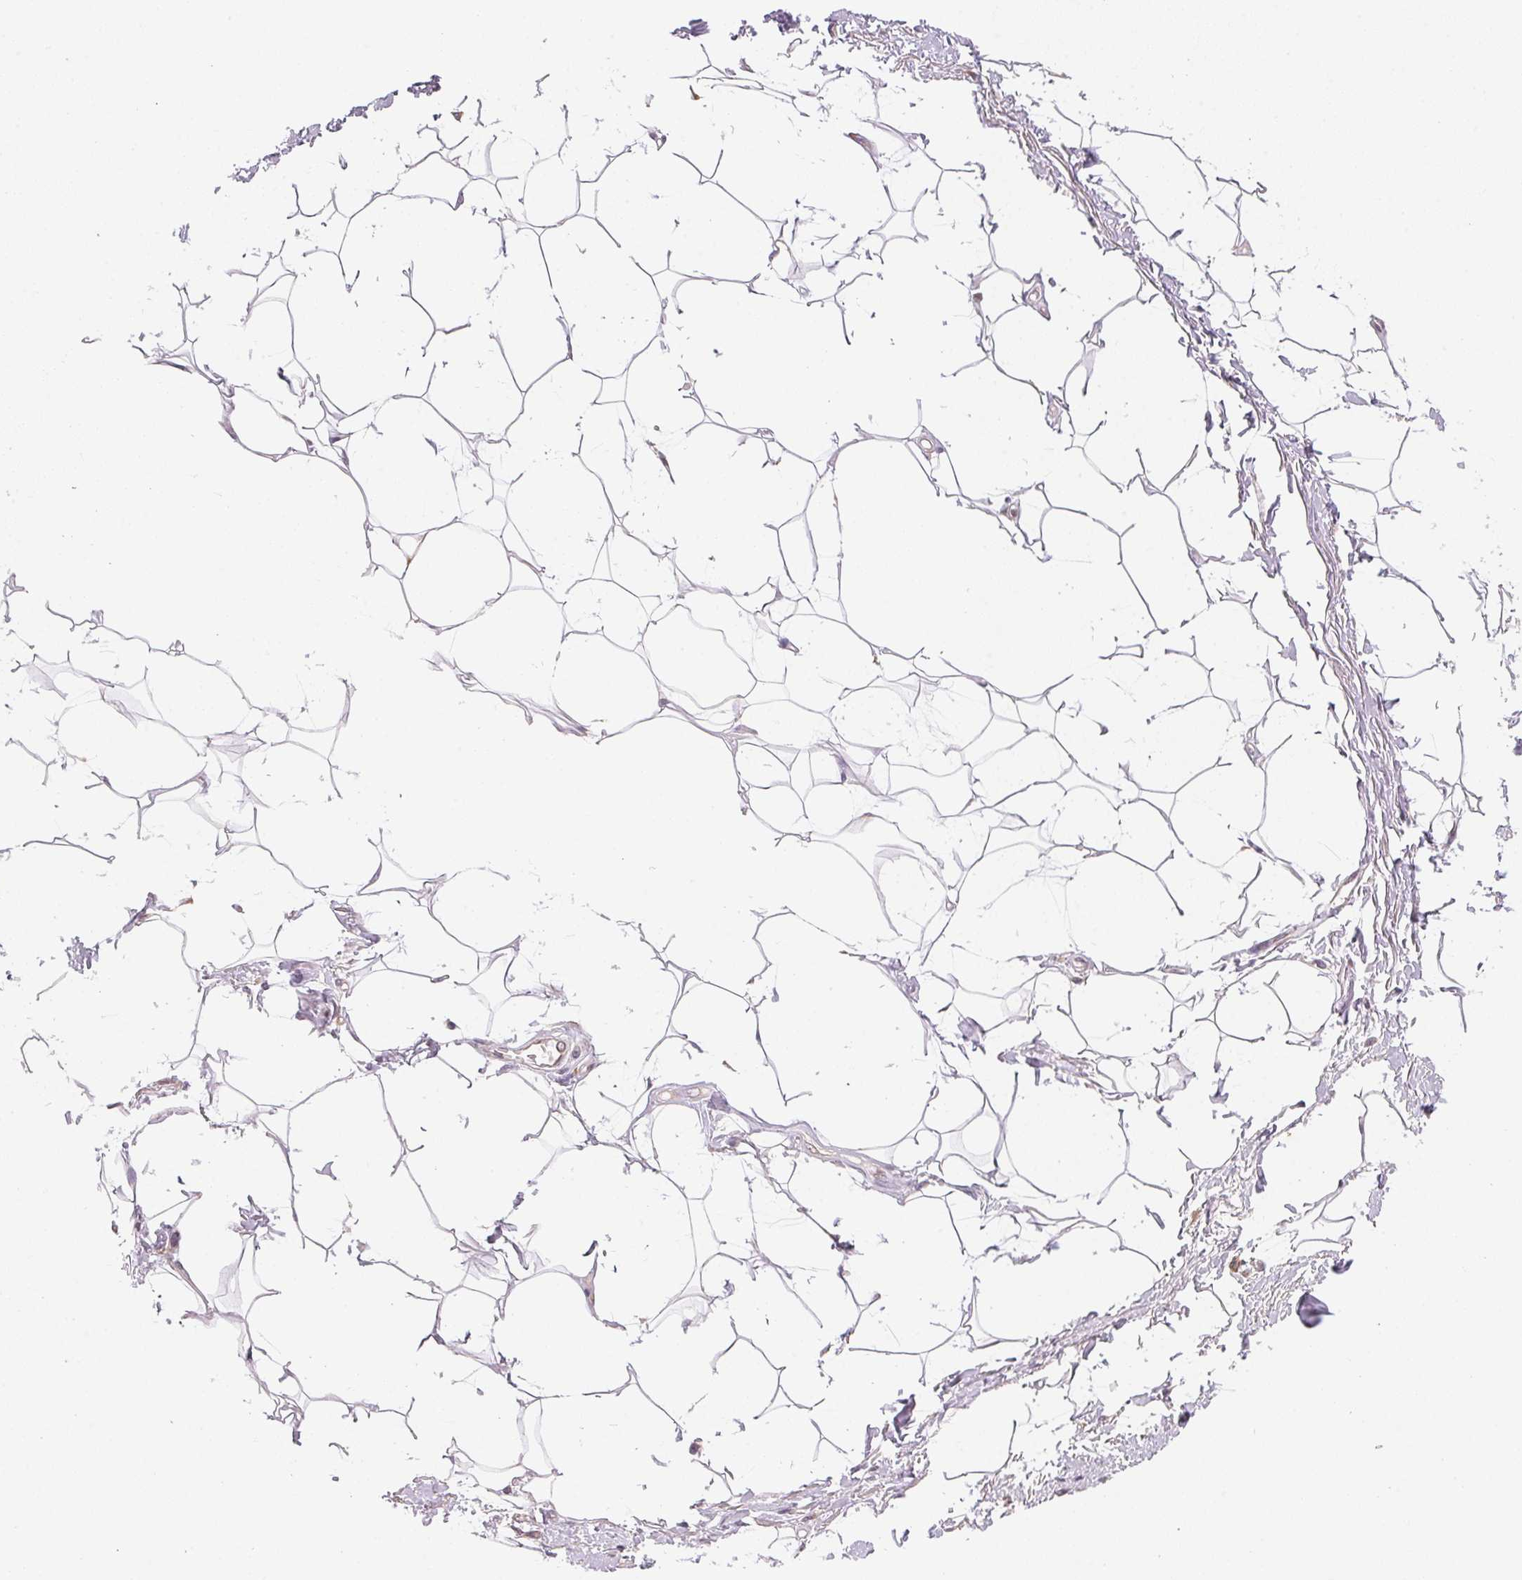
{"staining": {"intensity": "moderate", "quantity": "25%-75%", "location": "cytoplasmic/membranous"}, "tissue": "adipose tissue", "cell_type": "Adipocytes", "image_type": "normal", "snomed": [{"axis": "morphology", "description": "Normal tissue, NOS"}, {"axis": "topography", "description": "Peripheral nerve tissue"}], "caption": "Immunohistochemistry of normal adipose tissue displays medium levels of moderate cytoplasmic/membranous positivity in approximately 25%-75% of adipocytes.", "gene": "EI24", "patient": {"sex": "male", "age": 51}}